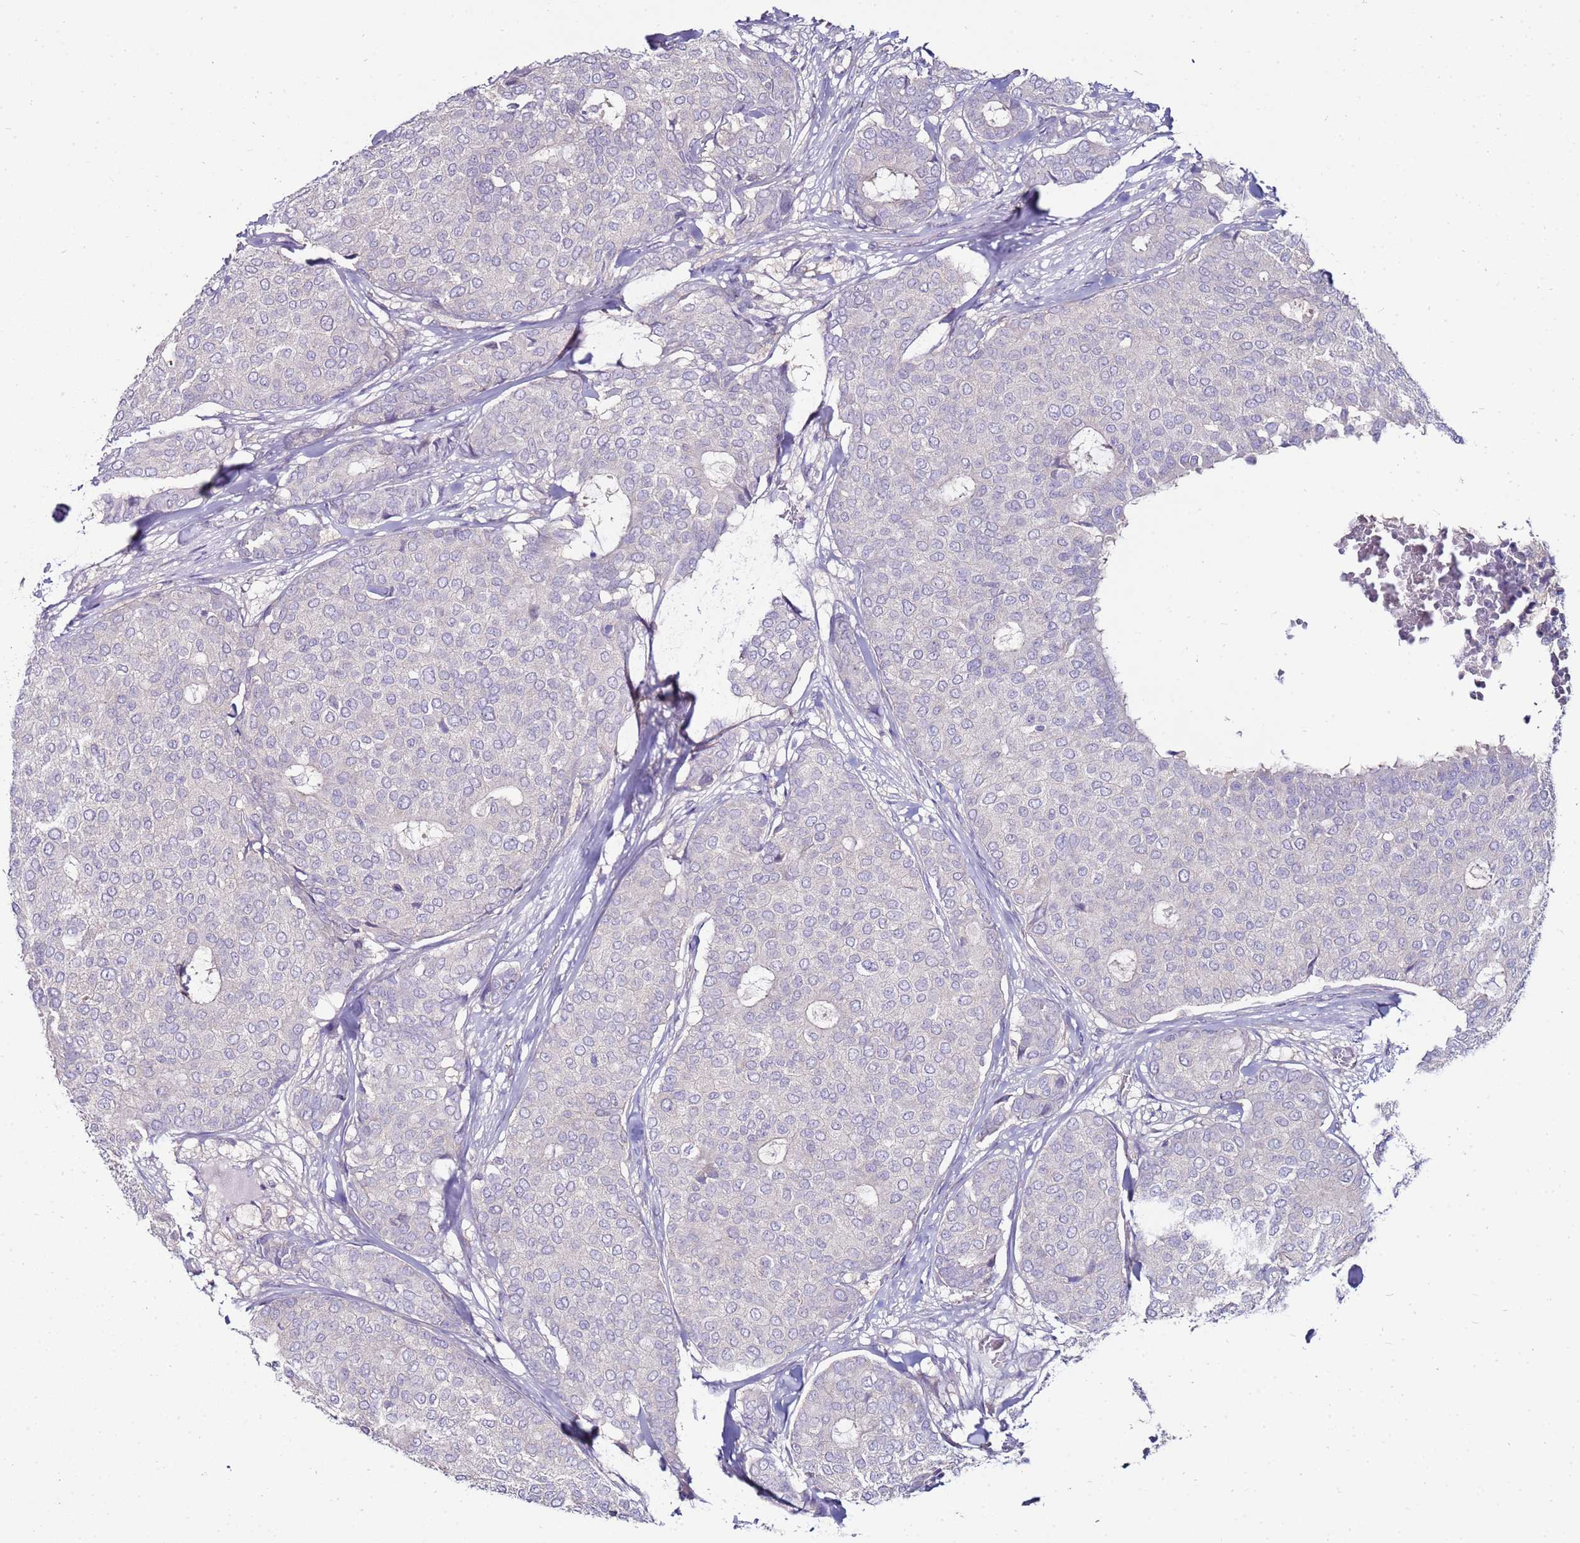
{"staining": {"intensity": "negative", "quantity": "none", "location": "none"}, "tissue": "breast cancer", "cell_type": "Tumor cells", "image_type": "cancer", "snomed": [{"axis": "morphology", "description": "Duct carcinoma"}, {"axis": "topography", "description": "Breast"}], "caption": "The immunohistochemistry photomicrograph has no significant expression in tumor cells of breast cancer (invasive ductal carcinoma) tissue.", "gene": "GPN3", "patient": {"sex": "female", "age": 75}}